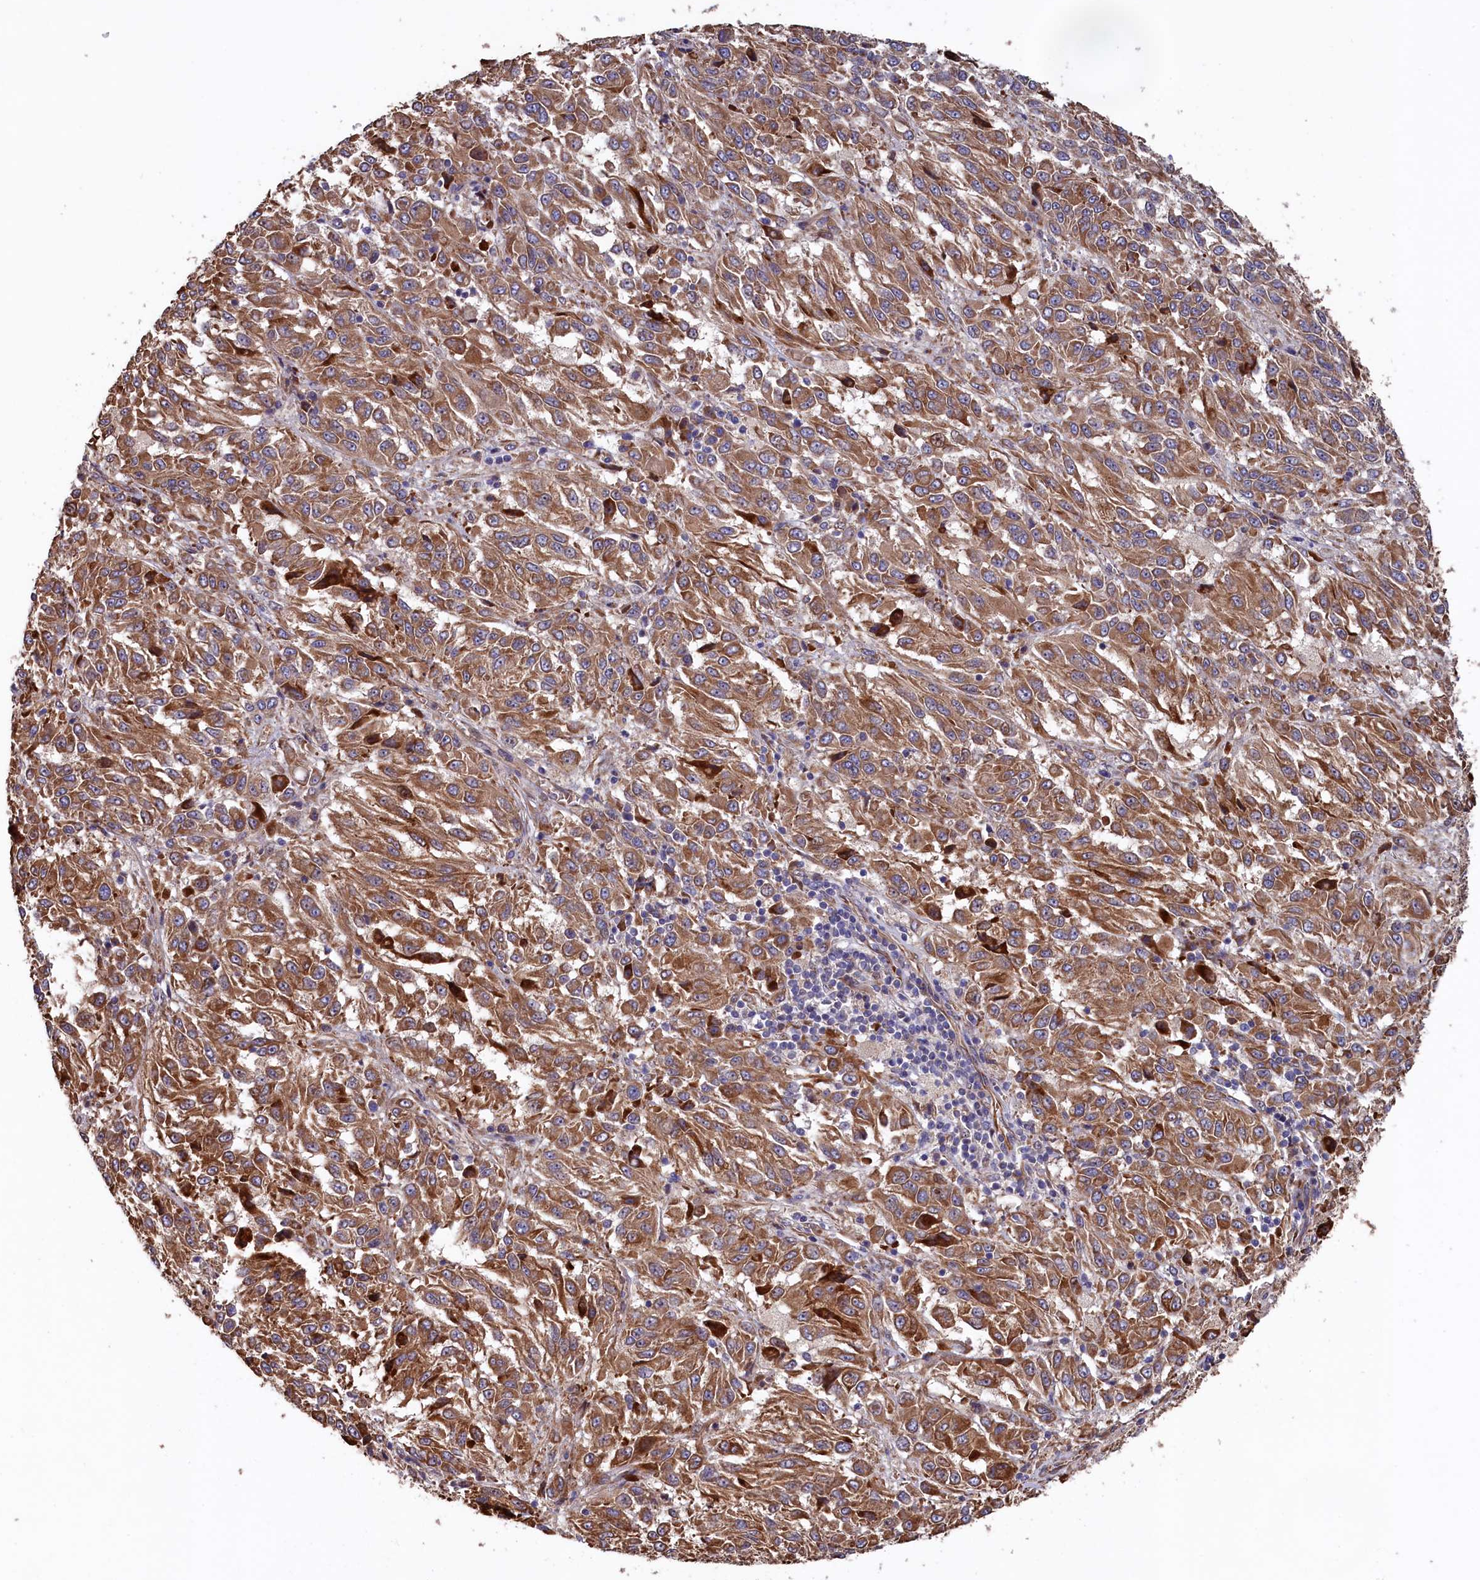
{"staining": {"intensity": "moderate", "quantity": ">75%", "location": "cytoplasmic/membranous"}, "tissue": "melanoma", "cell_type": "Tumor cells", "image_type": "cancer", "snomed": [{"axis": "morphology", "description": "Malignant melanoma, Metastatic site"}, {"axis": "topography", "description": "Lung"}], "caption": "Immunohistochemical staining of malignant melanoma (metastatic site) displays medium levels of moderate cytoplasmic/membranous staining in about >75% of tumor cells.", "gene": "GREB1L", "patient": {"sex": "male", "age": 64}}